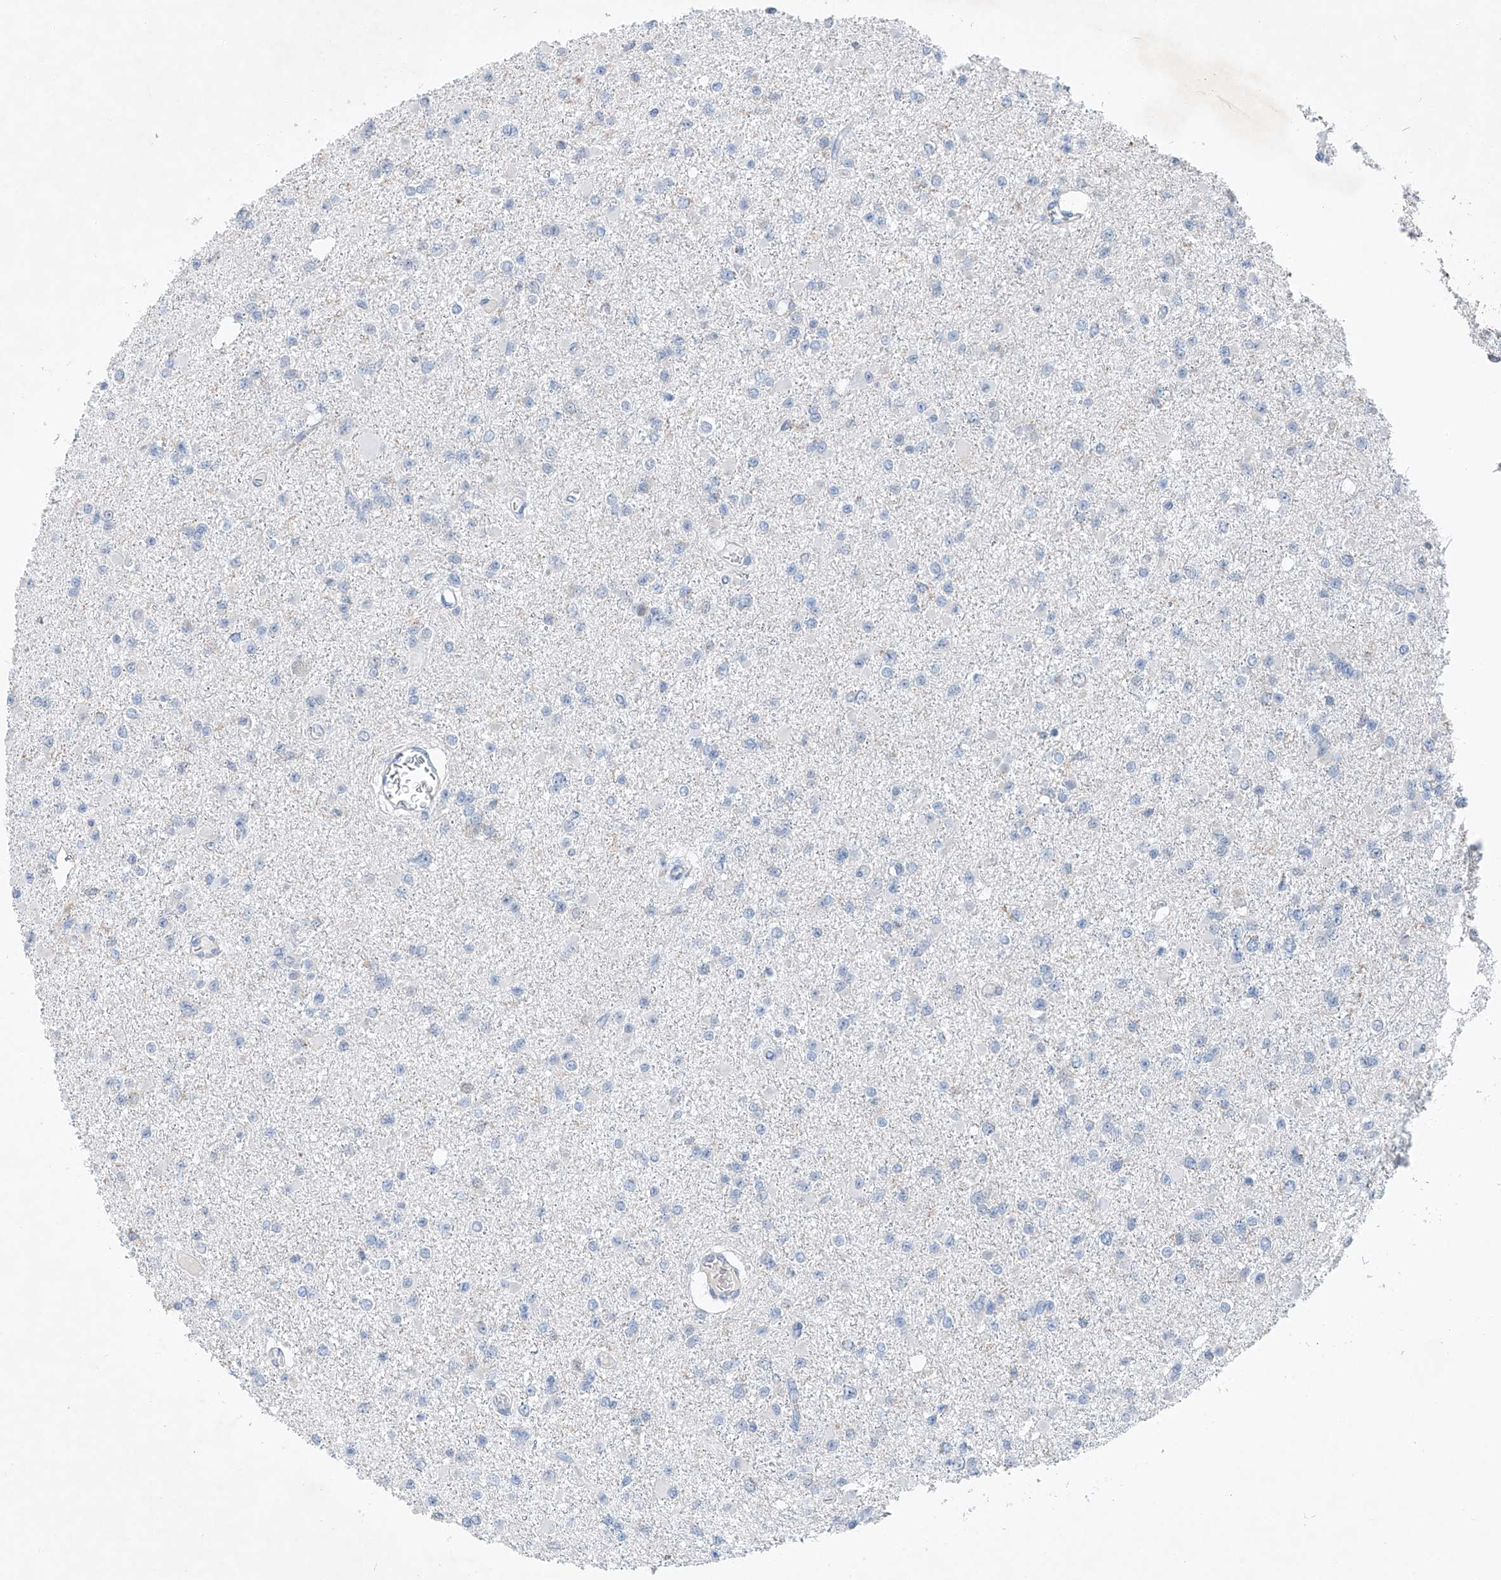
{"staining": {"intensity": "negative", "quantity": "none", "location": "none"}, "tissue": "glioma", "cell_type": "Tumor cells", "image_type": "cancer", "snomed": [{"axis": "morphology", "description": "Glioma, malignant, Low grade"}, {"axis": "topography", "description": "Brain"}], "caption": "An IHC photomicrograph of malignant glioma (low-grade) is shown. There is no staining in tumor cells of malignant glioma (low-grade).", "gene": "KLF15", "patient": {"sex": "female", "age": 22}}